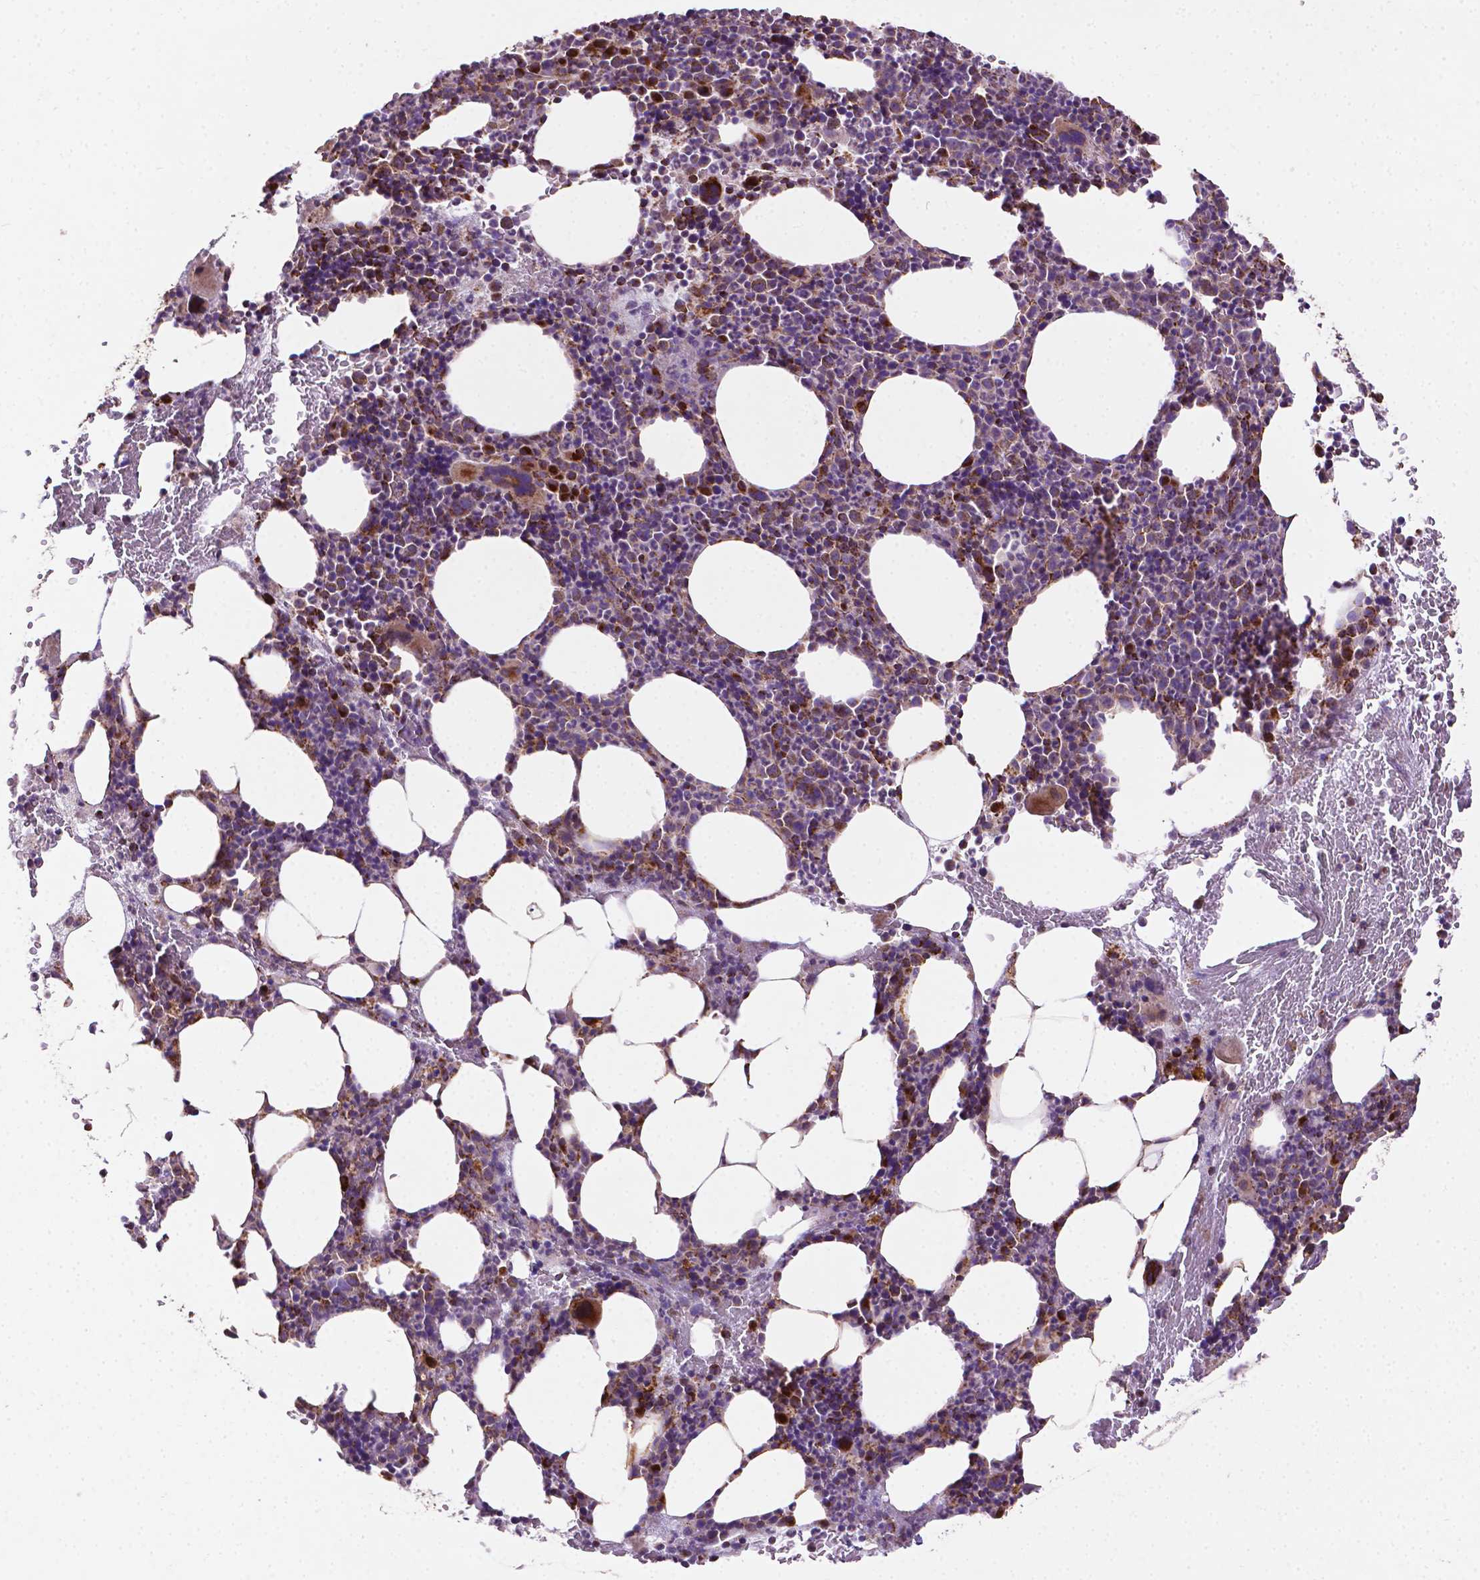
{"staining": {"intensity": "strong", "quantity": "25%-75%", "location": "cytoplasmic/membranous"}, "tissue": "bone marrow", "cell_type": "Hematopoietic cells", "image_type": "normal", "snomed": [{"axis": "morphology", "description": "Normal tissue, NOS"}, {"axis": "topography", "description": "Bone marrow"}], "caption": "Immunohistochemical staining of unremarkable bone marrow reveals high levels of strong cytoplasmic/membranous staining in about 25%-75% of hematopoietic cells. Using DAB (3,3'-diaminobenzidine) (brown) and hematoxylin (blue) stains, captured at high magnification using brightfield microscopy.", "gene": "ILVBL", "patient": {"sex": "male", "age": 89}}